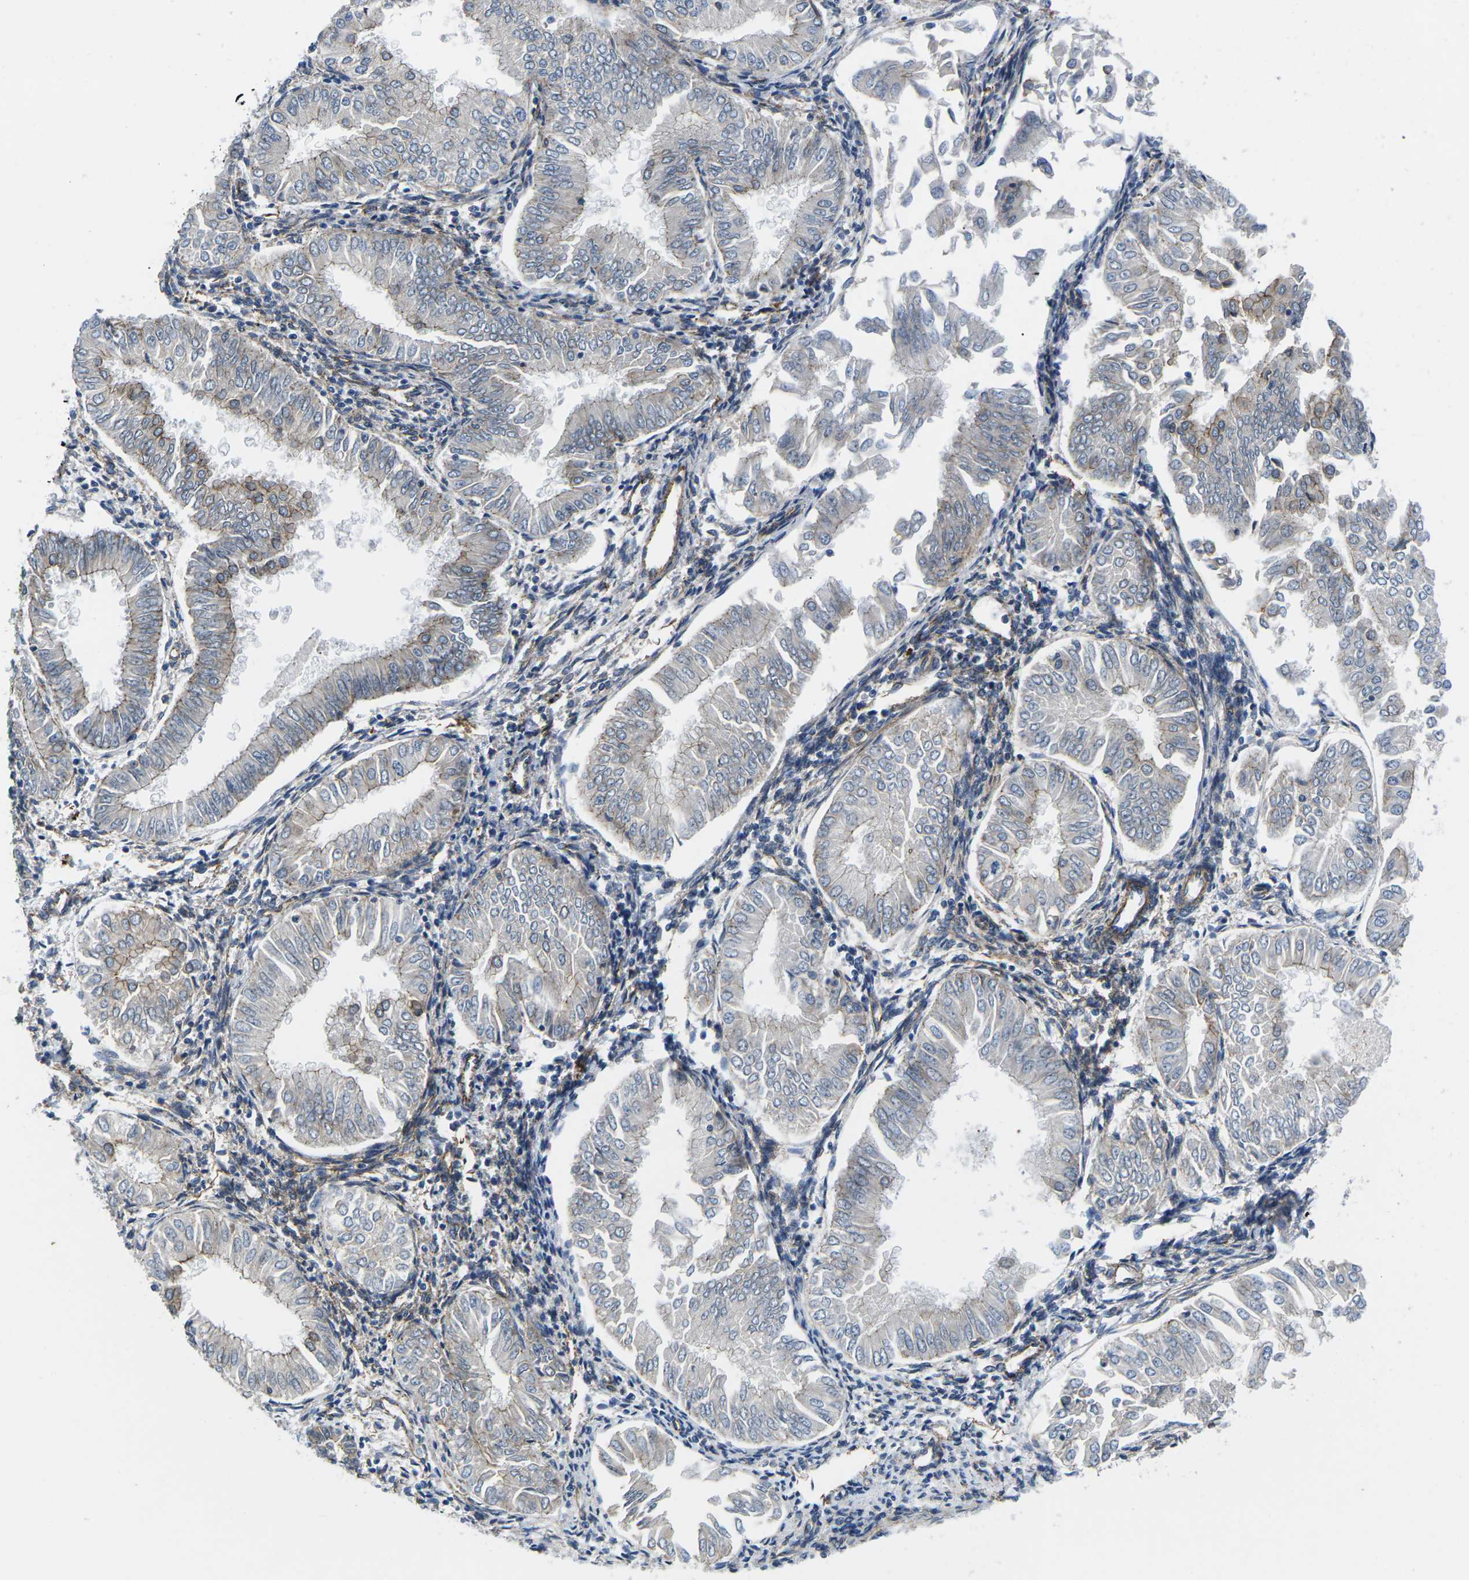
{"staining": {"intensity": "moderate", "quantity": "<25%", "location": "cytoplasmic/membranous"}, "tissue": "endometrial cancer", "cell_type": "Tumor cells", "image_type": "cancer", "snomed": [{"axis": "morphology", "description": "Adenocarcinoma, NOS"}, {"axis": "topography", "description": "Endometrium"}], "caption": "Protein expression analysis of endometrial adenocarcinoma reveals moderate cytoplasmic/membranous expression in about <25% of tumor cells.", "gene": "CTNND1", "patient": {"sex": "female", "age": 53}}